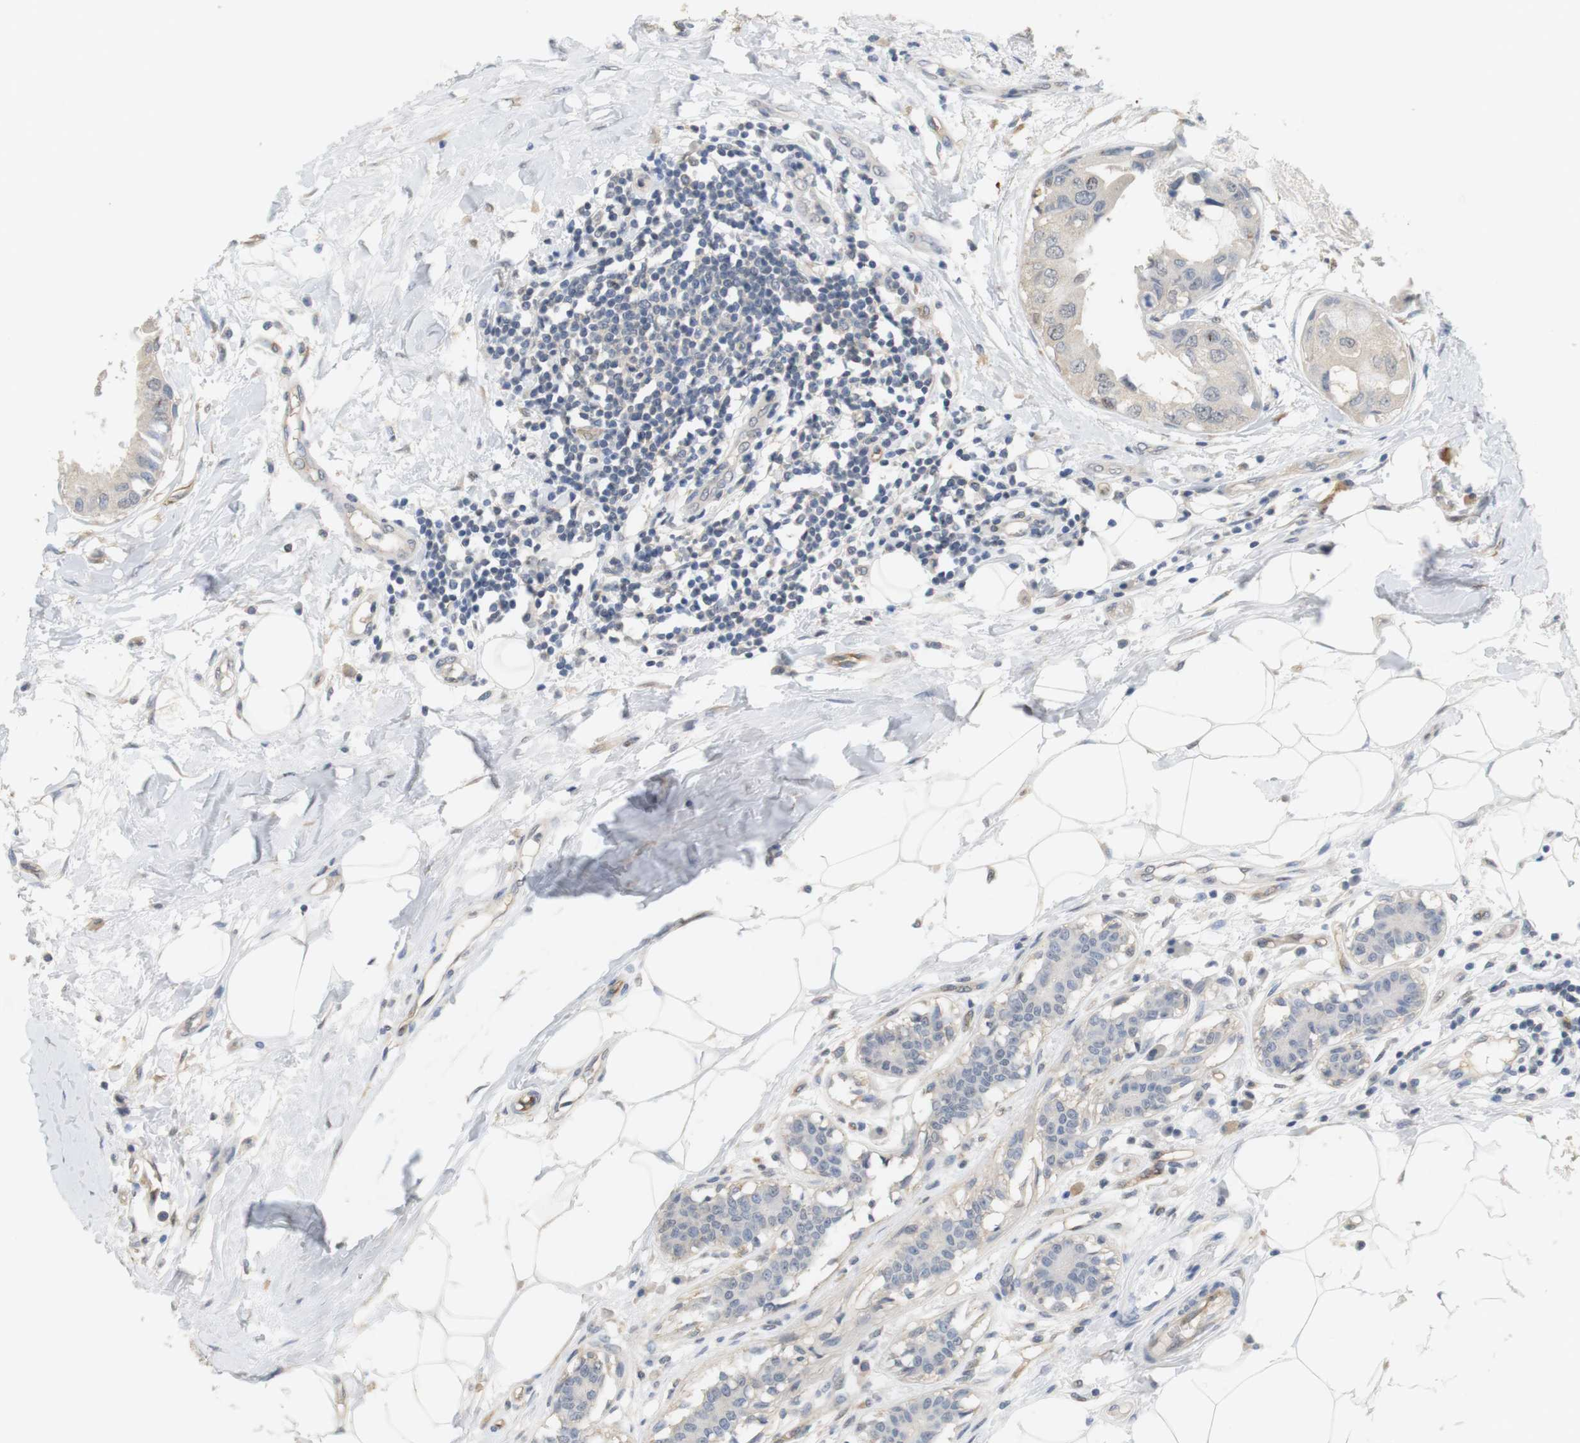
{"staining": {"intensity": "negative", "quantity": "none", "location": "none"}, "tissue": "breast cancer", "cell_type": "Tumor cells", "image_type": "cancer", "snomed": [{"axis": "morphology", "description": "Duct carcinoma"}, {"axis": "topography", "description": "Breast"}], "caption": "Tumor cells show no significant protein staining in breast cancer. (DAB immunohistochemistry, high magnification).", "gene": "OSR1", "patient": {"sex": "female", "age": 40}}